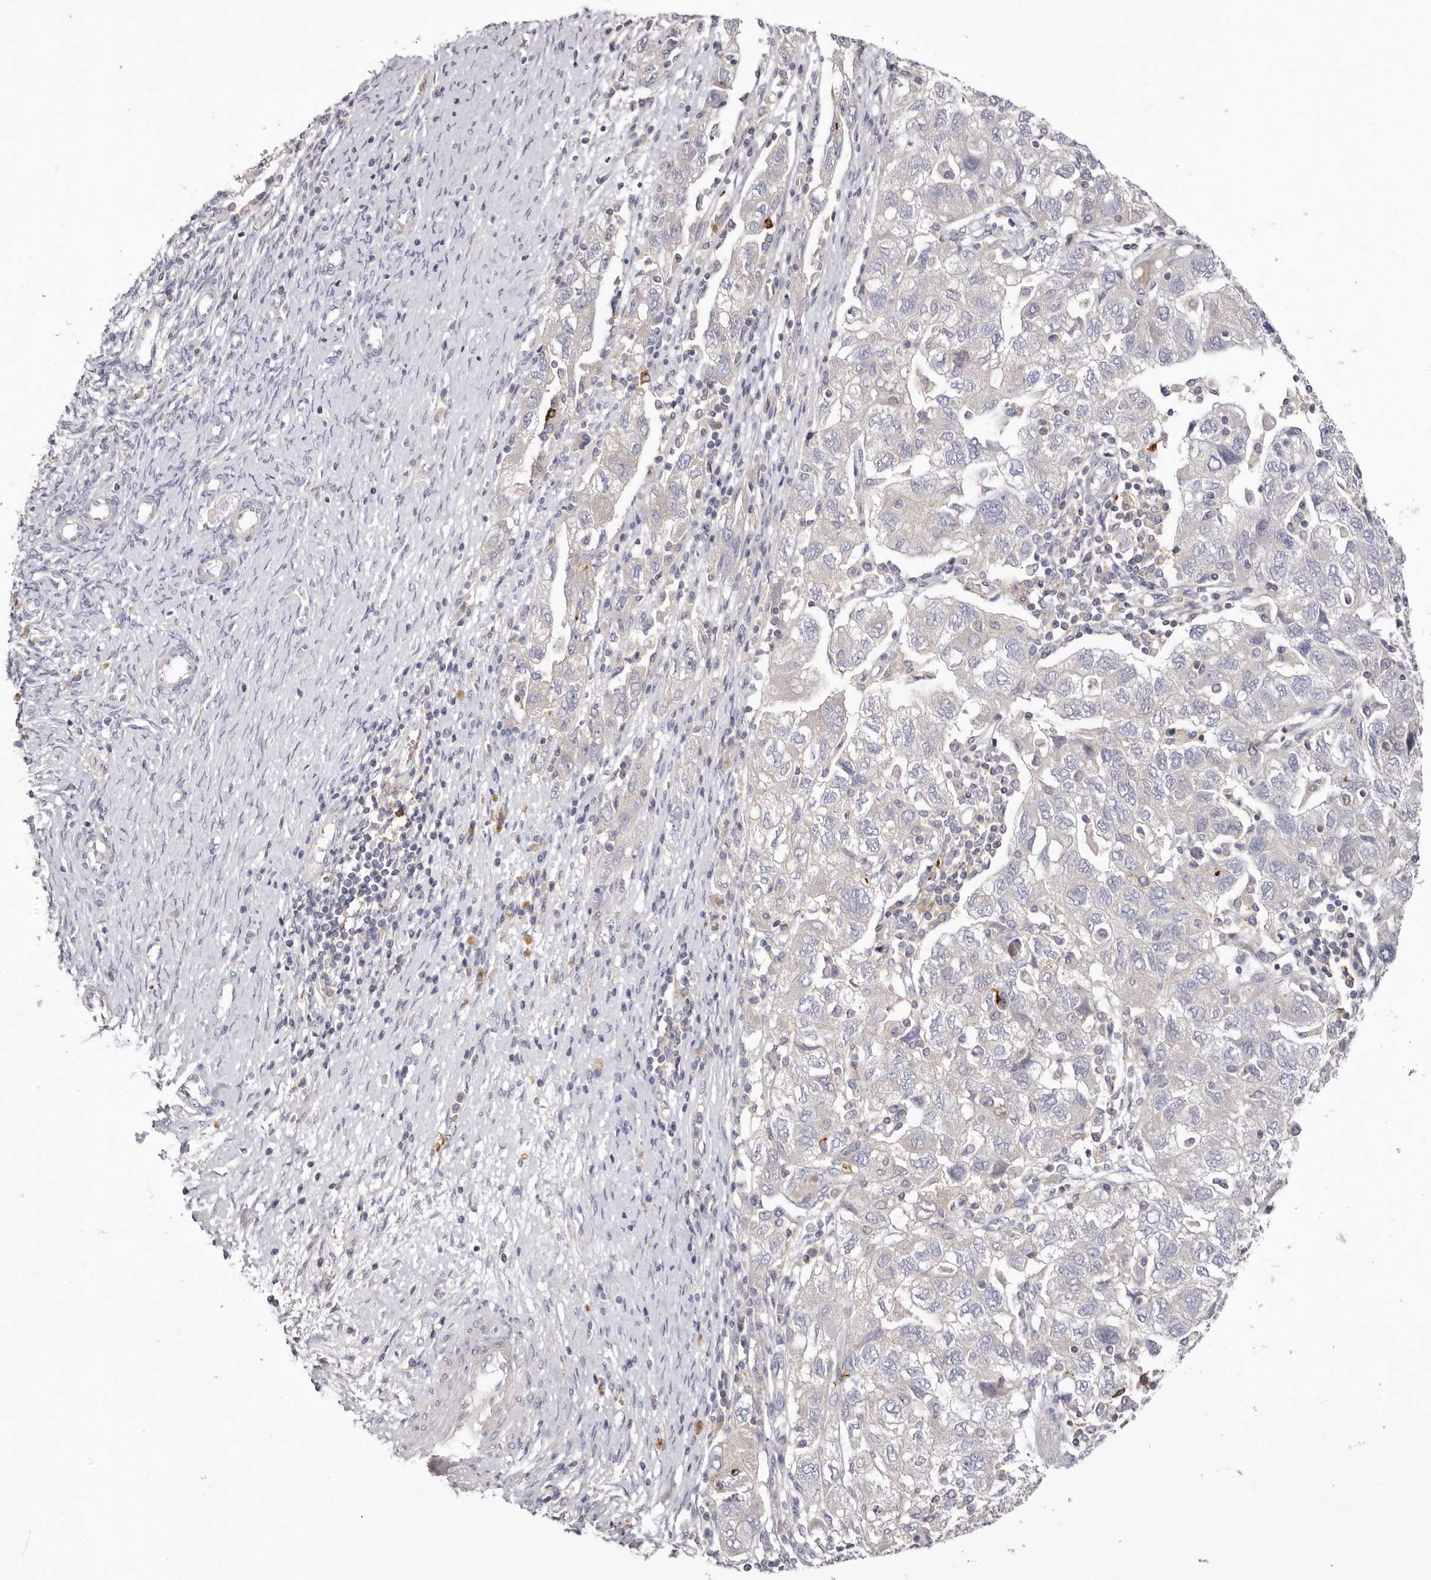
{"staining": {"intensity": "negative", "quantity": "none", "location": "none"}, "tissue": "ovarian cancer", "cell_type": "Tumor cells", "image_type": "cancer", "snomed": [{"axis": "morphology", "description": "Carcinoma, NOS"}, {"axis": "morphology", "description": "Cystadenocarcinoma, serous, NOS"}, {"axis": "topography", "description": "Ovary"}], "caption": "An immunohistochemistry photomicrograph of ovarian carcinoma is shown. There is no staining in tumor cells of ovarian carcinoma.", "gene": "S1PR5", "patient": {"sex": "female", "age": 69}}